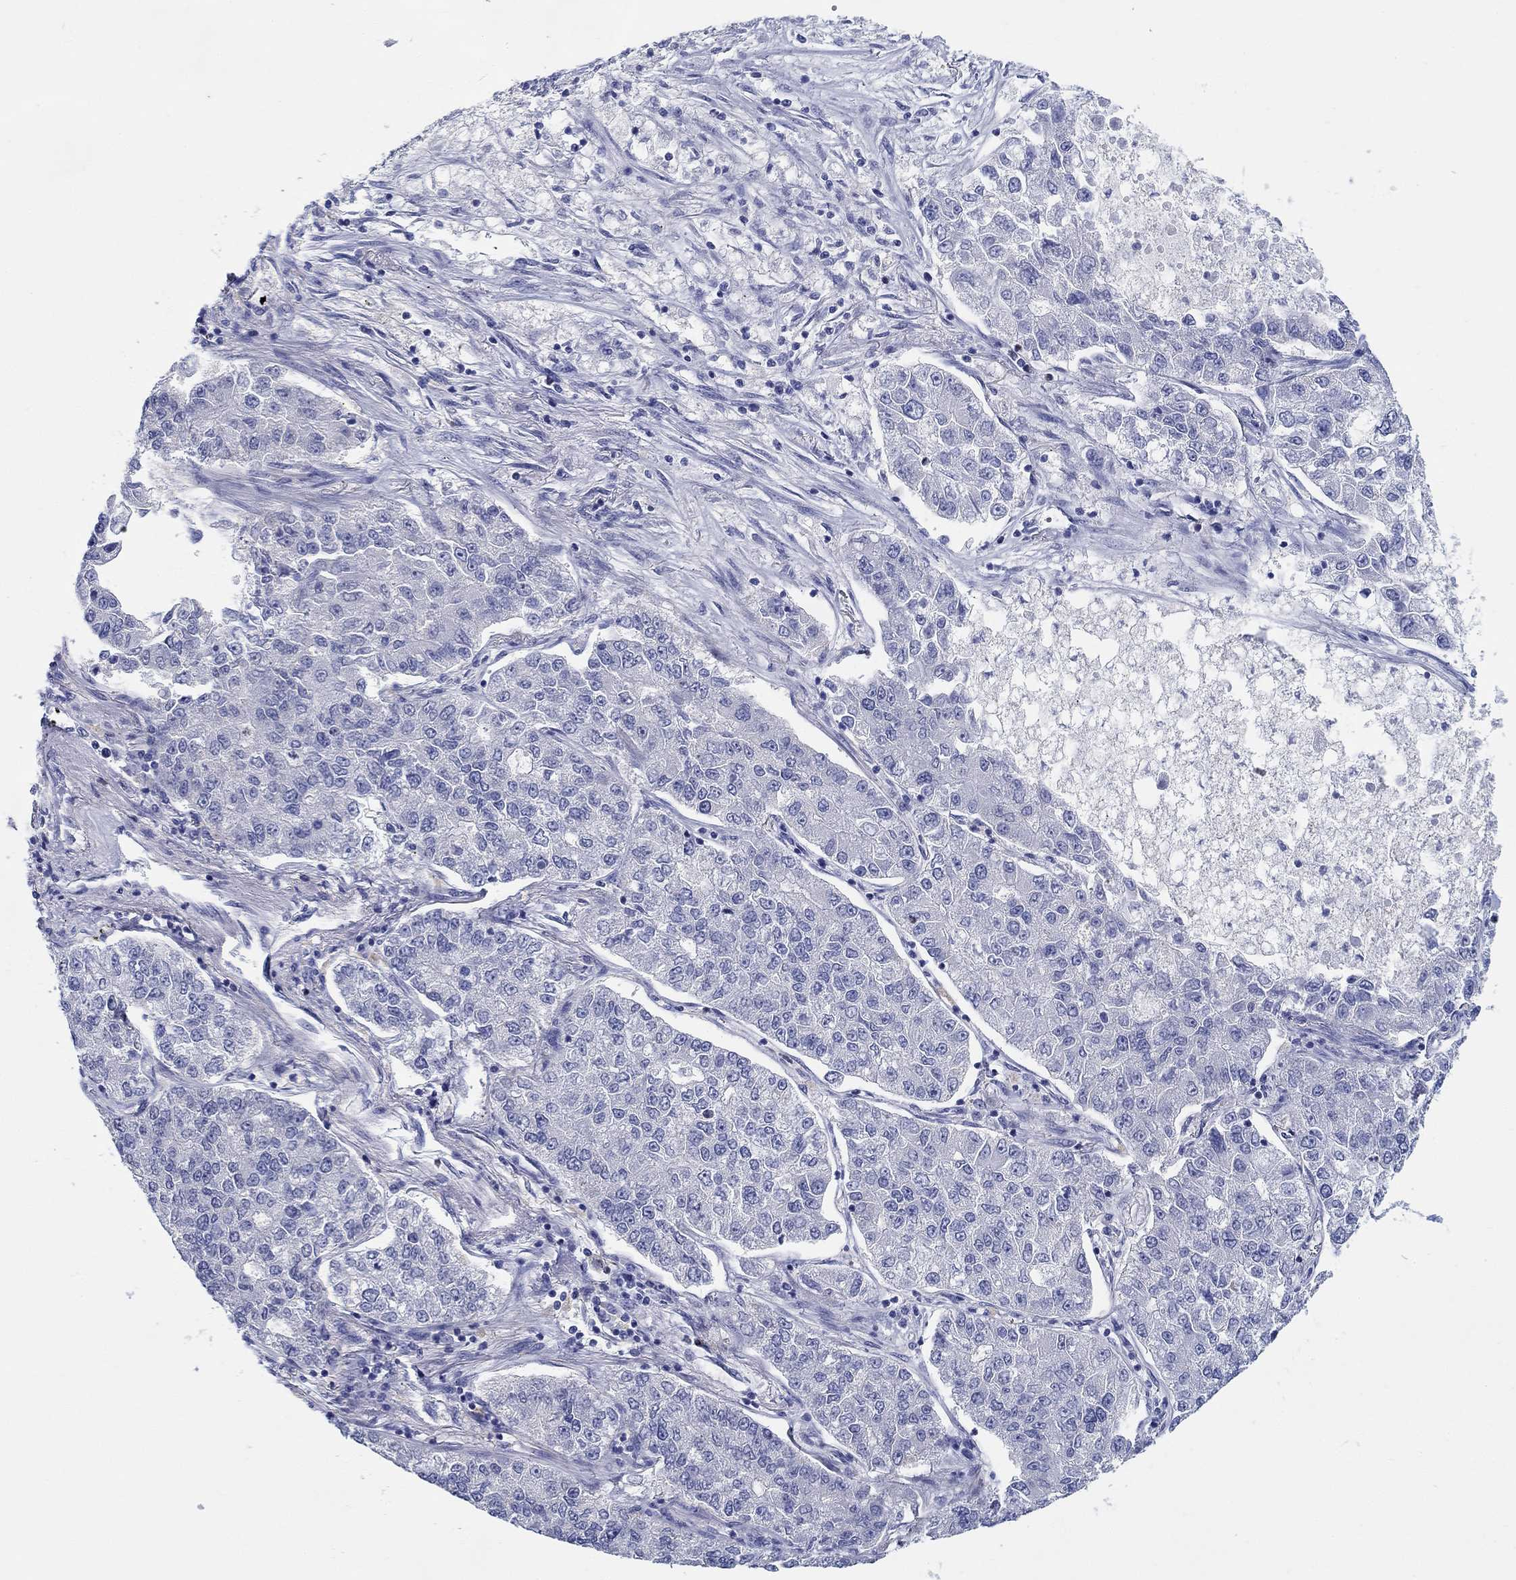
{"staining": {"intensity": "negative", "quantity": "none", "location": "none"}, "tissue": "lung cancer", "cell_type": "Tumor cells", "image_type": "cancer", "snomed": [{"axis": "morphology", "description": "Adenocarcinoma, NOS"}, {"axis": "topography", "description": "Lung"}], "caption": "Immunohistochemistry histopathology image of adenocarcinoma (lung) stained for a protein (brown), which reveals no positivity in tumor cells. (DAB (3,3'-diaminobenzidine) immunohistochemistry visualized using brightfield microscopy, high magnification).", "gene": "RAP1GAP", "patient": {"sex": "male", "age": 49}}